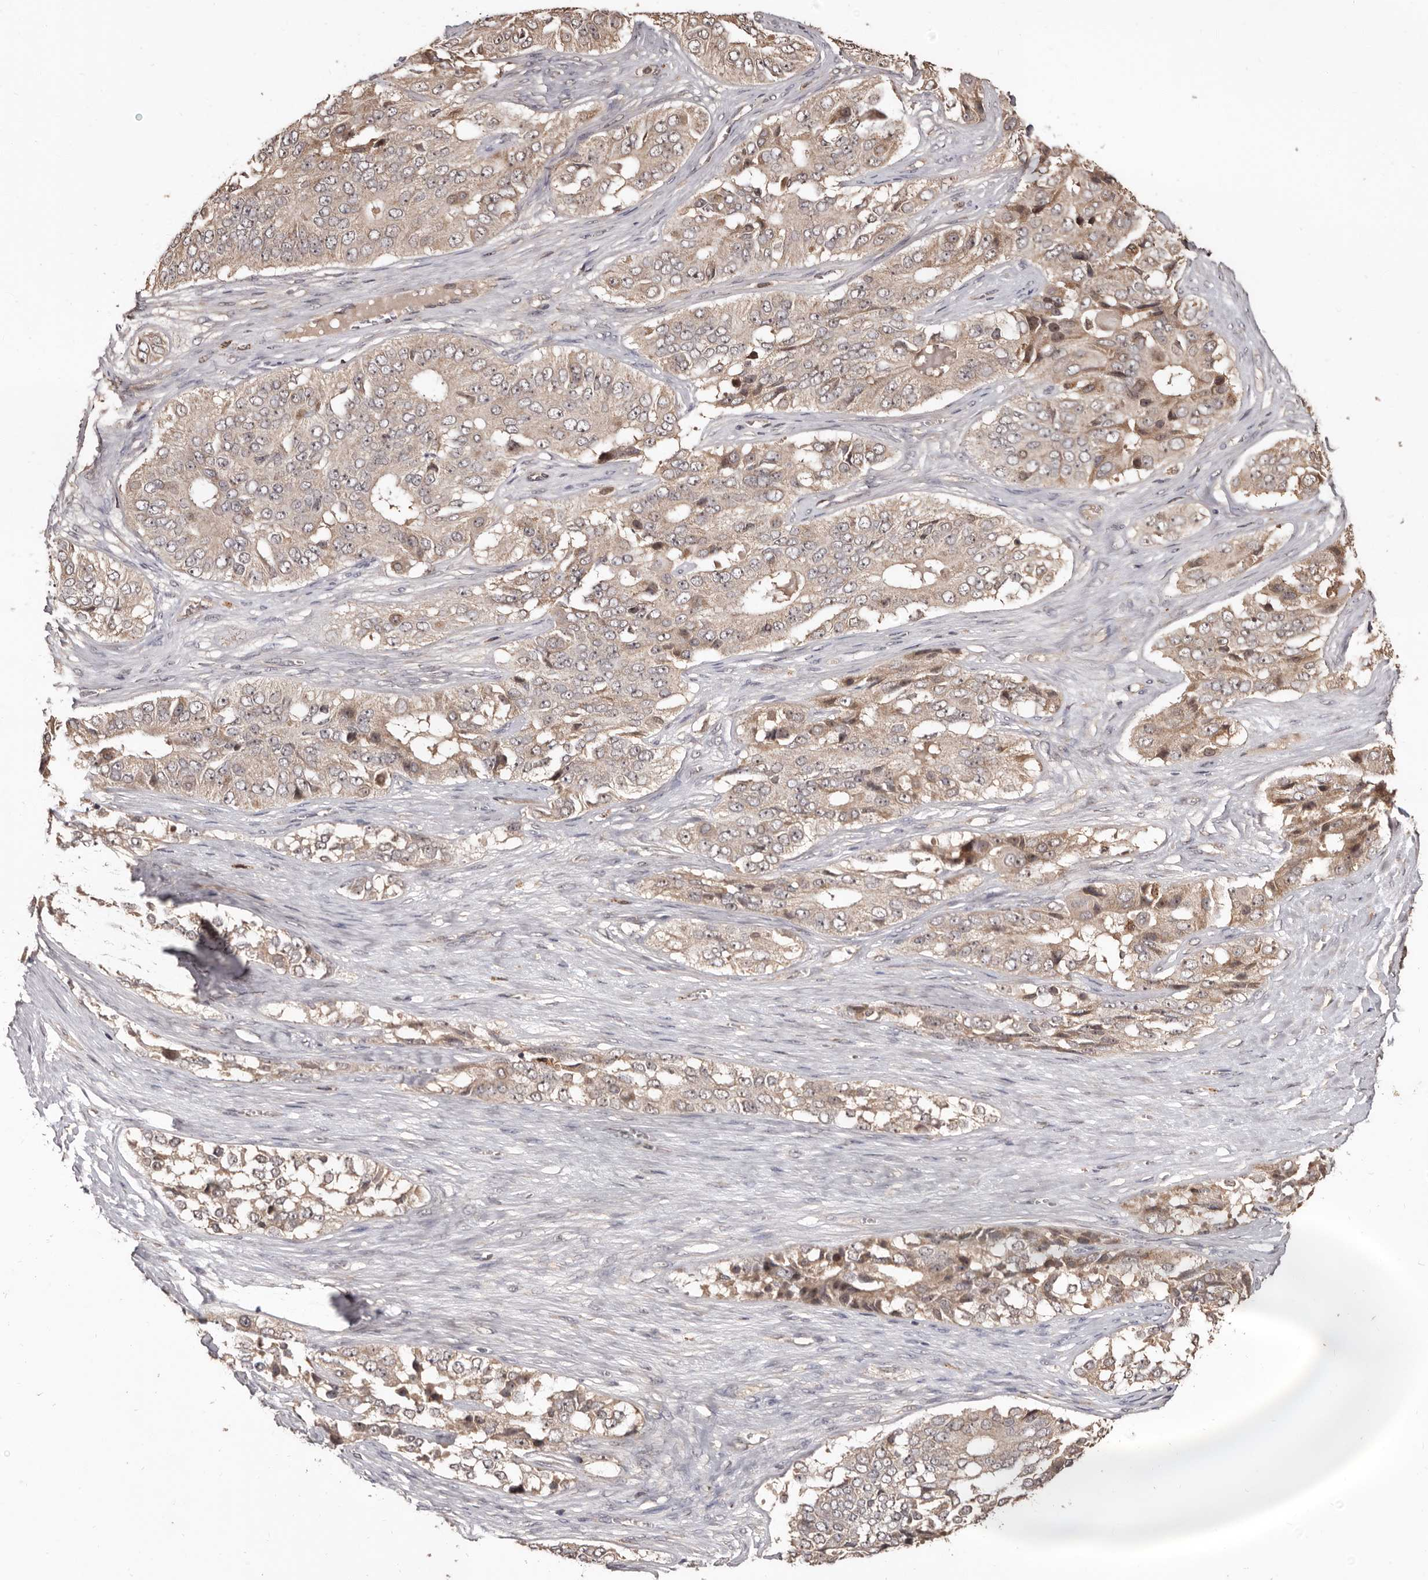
{"staining": {"intensity": "weak", "quantity": ">75%", "location": "cytoplasmic/membranous"}, "tissue": "ovarian cancer", "cell_type": "Tumor cells", "image_type": "cancer", "snomed": [{"axis": "morphology", "description": "Carcinoma, endometroid"}, {"axis": "topography", "description": "Ovary"}], "caption": "The histopathology image reveals immunohistochemical staining of ovarian cancer (endometroid carcinoma). There is weak cytoplasmic/membranous staining is identified in about >75% of tumor cells.", "gene": "AKAP7", "patient": {"sex": "female", "age": 51}}